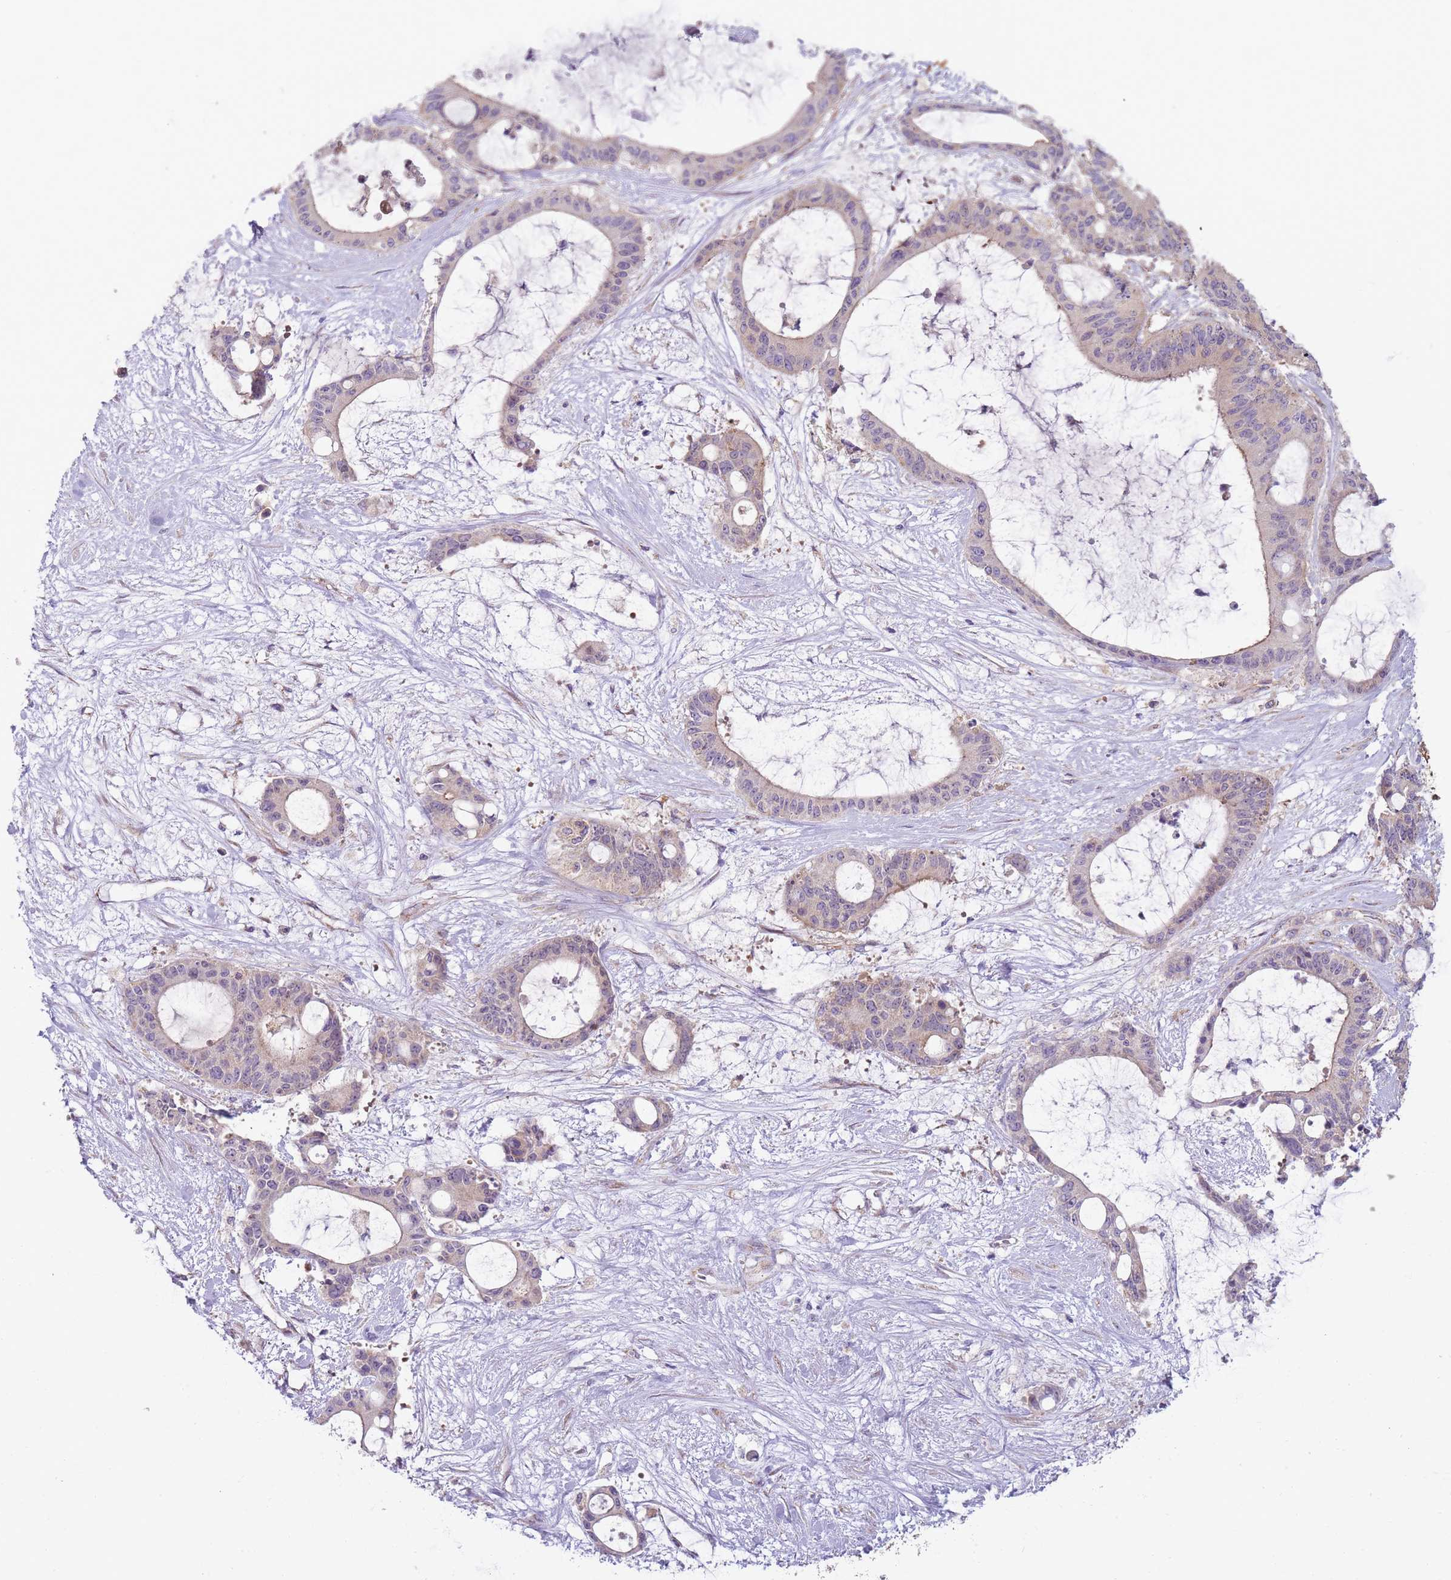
{"staining": {"intensity": "weak", "quantity": "25%-75%", "location": "cytoplasmic/membranous"}, "tissue": "liver cancer", "cell_type": "Tumor cells", "image_type": "cancer", "snomed": [{"axis": "morphology", "description": "Normal tissue, NOS"}, {"axis": "morphology", "description": "Cholangiocarcinoma"}, {"axis": "topography", "description": "Liver"}, {"axis": "topography", "description": "Peripheral nerve tissue"}], "caption": "Protein staining of liver cancer (cholangiocarcinoma) tissue exhibits weak cytoplasmic/membranous positivity in about 25%-75% of tumor cells. (IHC, brightfield microscopy, high magnification).", "gene": "NDUFA9", "patient": {"sex": "female", "age": 73}}